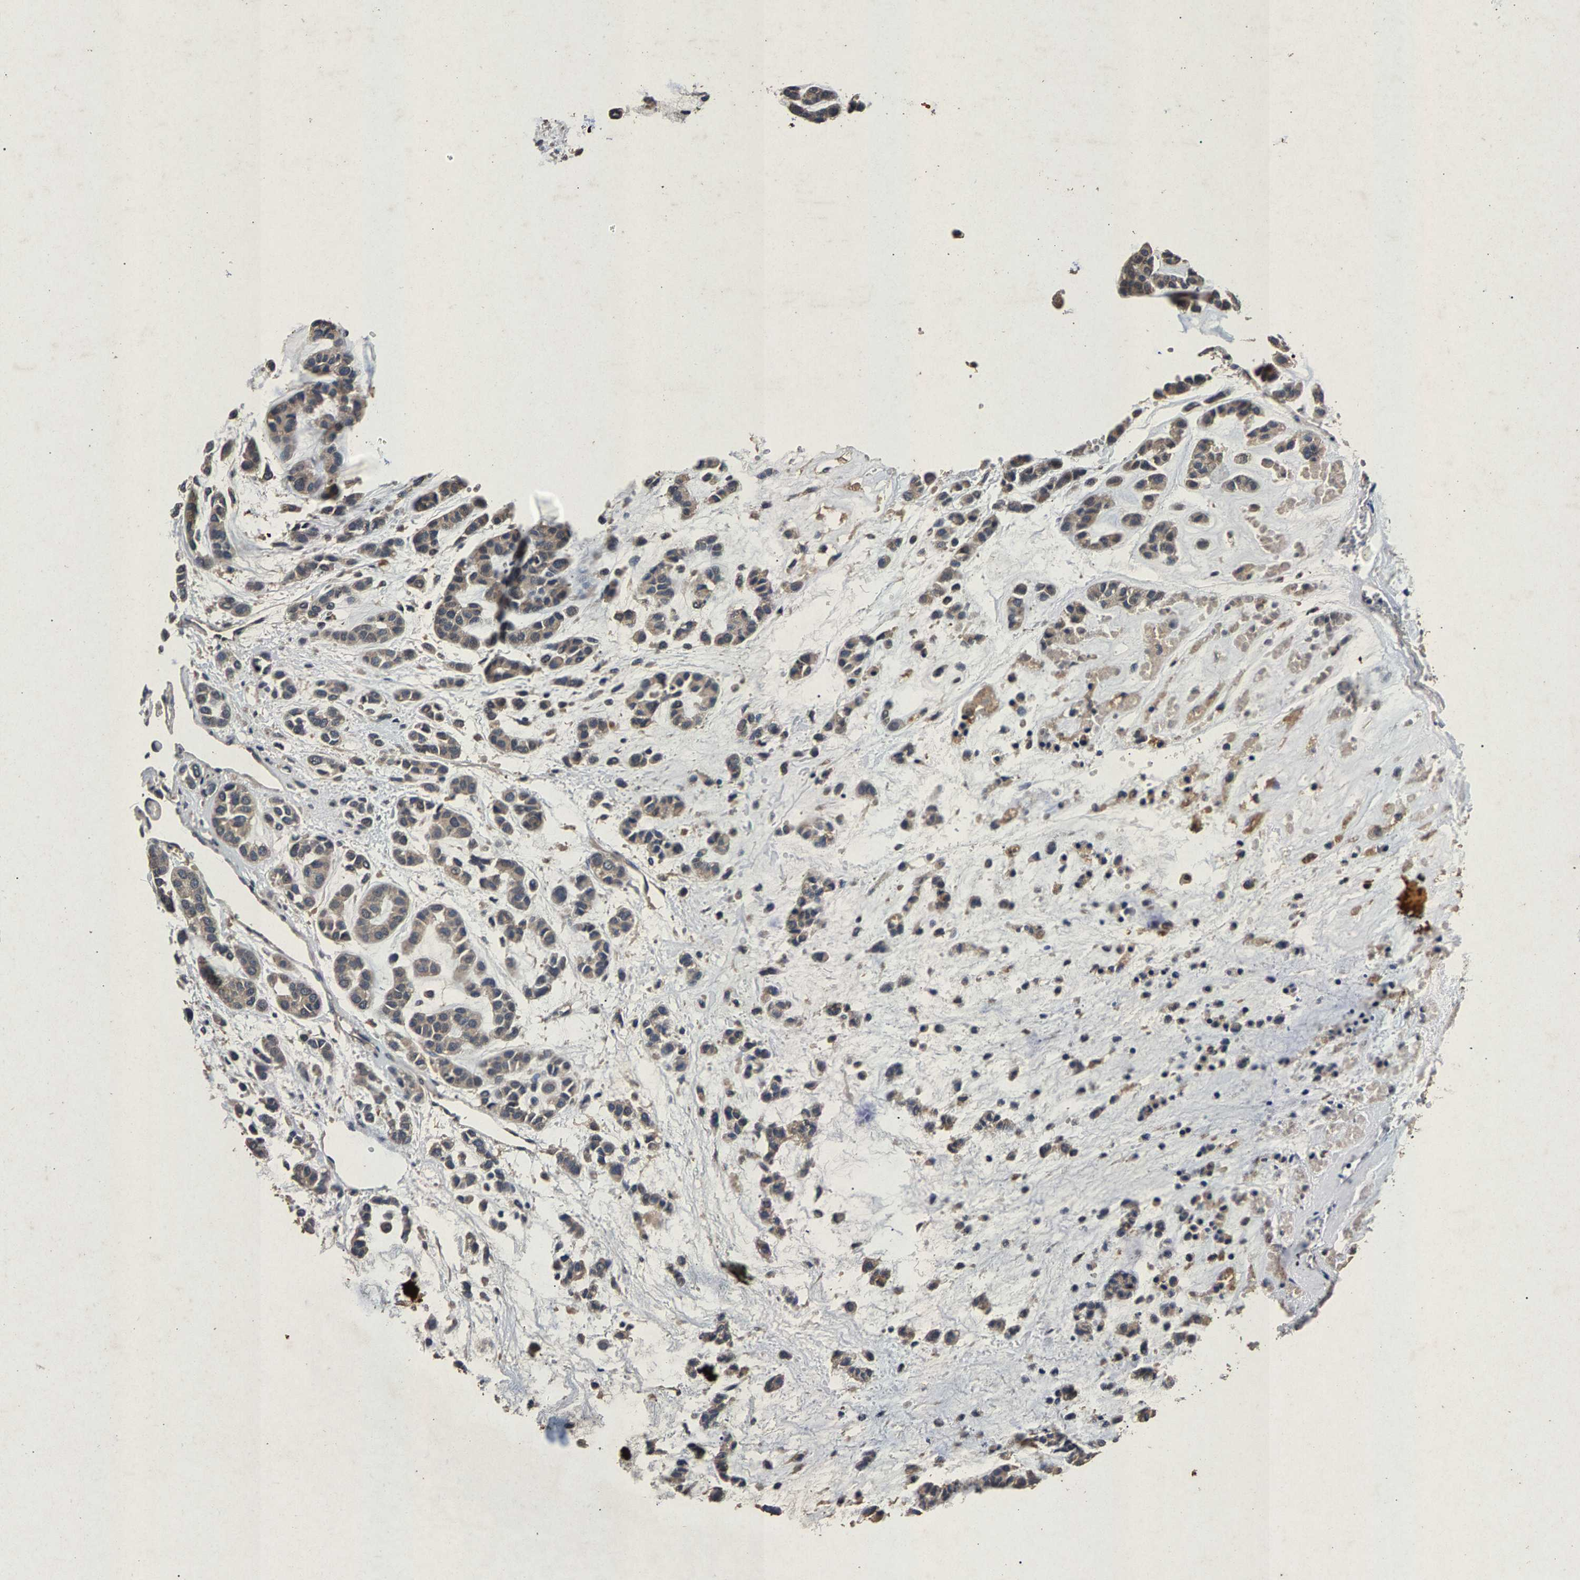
{"staining": {"intensity": "weak", "quantity": ">75%", "location": "cytoplasmic/membranous"}, "tissue": "head and neck cancer", "cell_type": "Tumor cells", "image_type": "cancer", "snomed": [{"axis": "morphology", "description": "Adenocarcinoma, NOS"}, {"axis": "morphology", "description": "Adenoma, NOS"}, {"axis": "topography", "description": "Head-Neck"}], "caption": "Protein expression analysis of adenoma (head and neck) demonstrates weak cytoplasmic/membranous expression in about >75% of tumor cells.", "gene": "PPP1CC", "patient": {"sex": "female", "age": 55}}